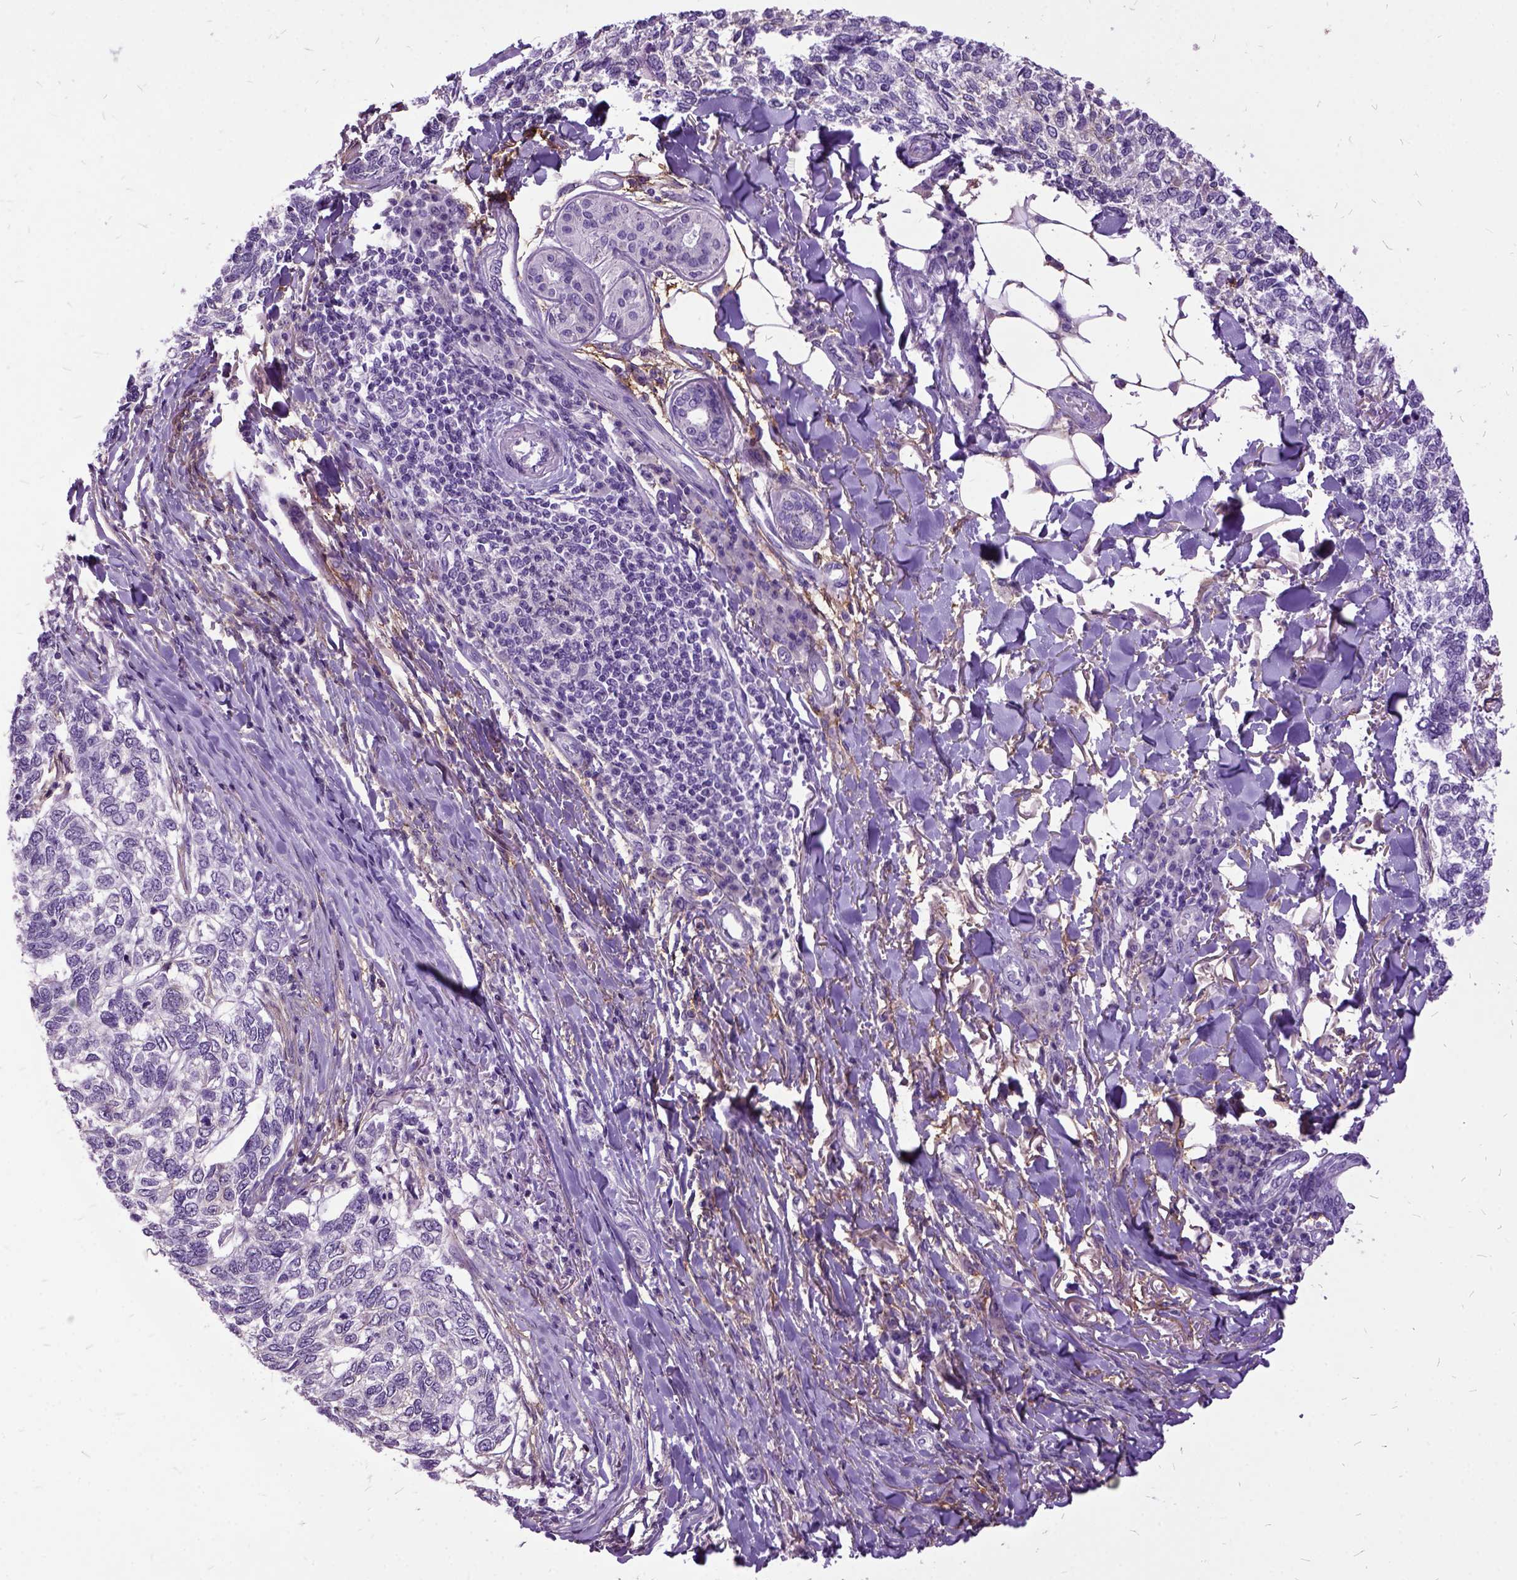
{"staining": {"intensity": "negative", "quantity": "none", "location": "none"}, "tissue": "skin cancer", "cell_type": "Tumor cells", "image_type": "cancer", "snomed": [{"axis": "morphology", "description": "Basal cell carcinoma"}, {"axis": "topography", "description": "Skin"}], "caption": "This is an immunohistochemistry (IHC) micrograph of basal cell carcinoma (skin). There is no expression in tumor cells.", "gene": "MME", "patient": {"sex": "female", "age": 65}}